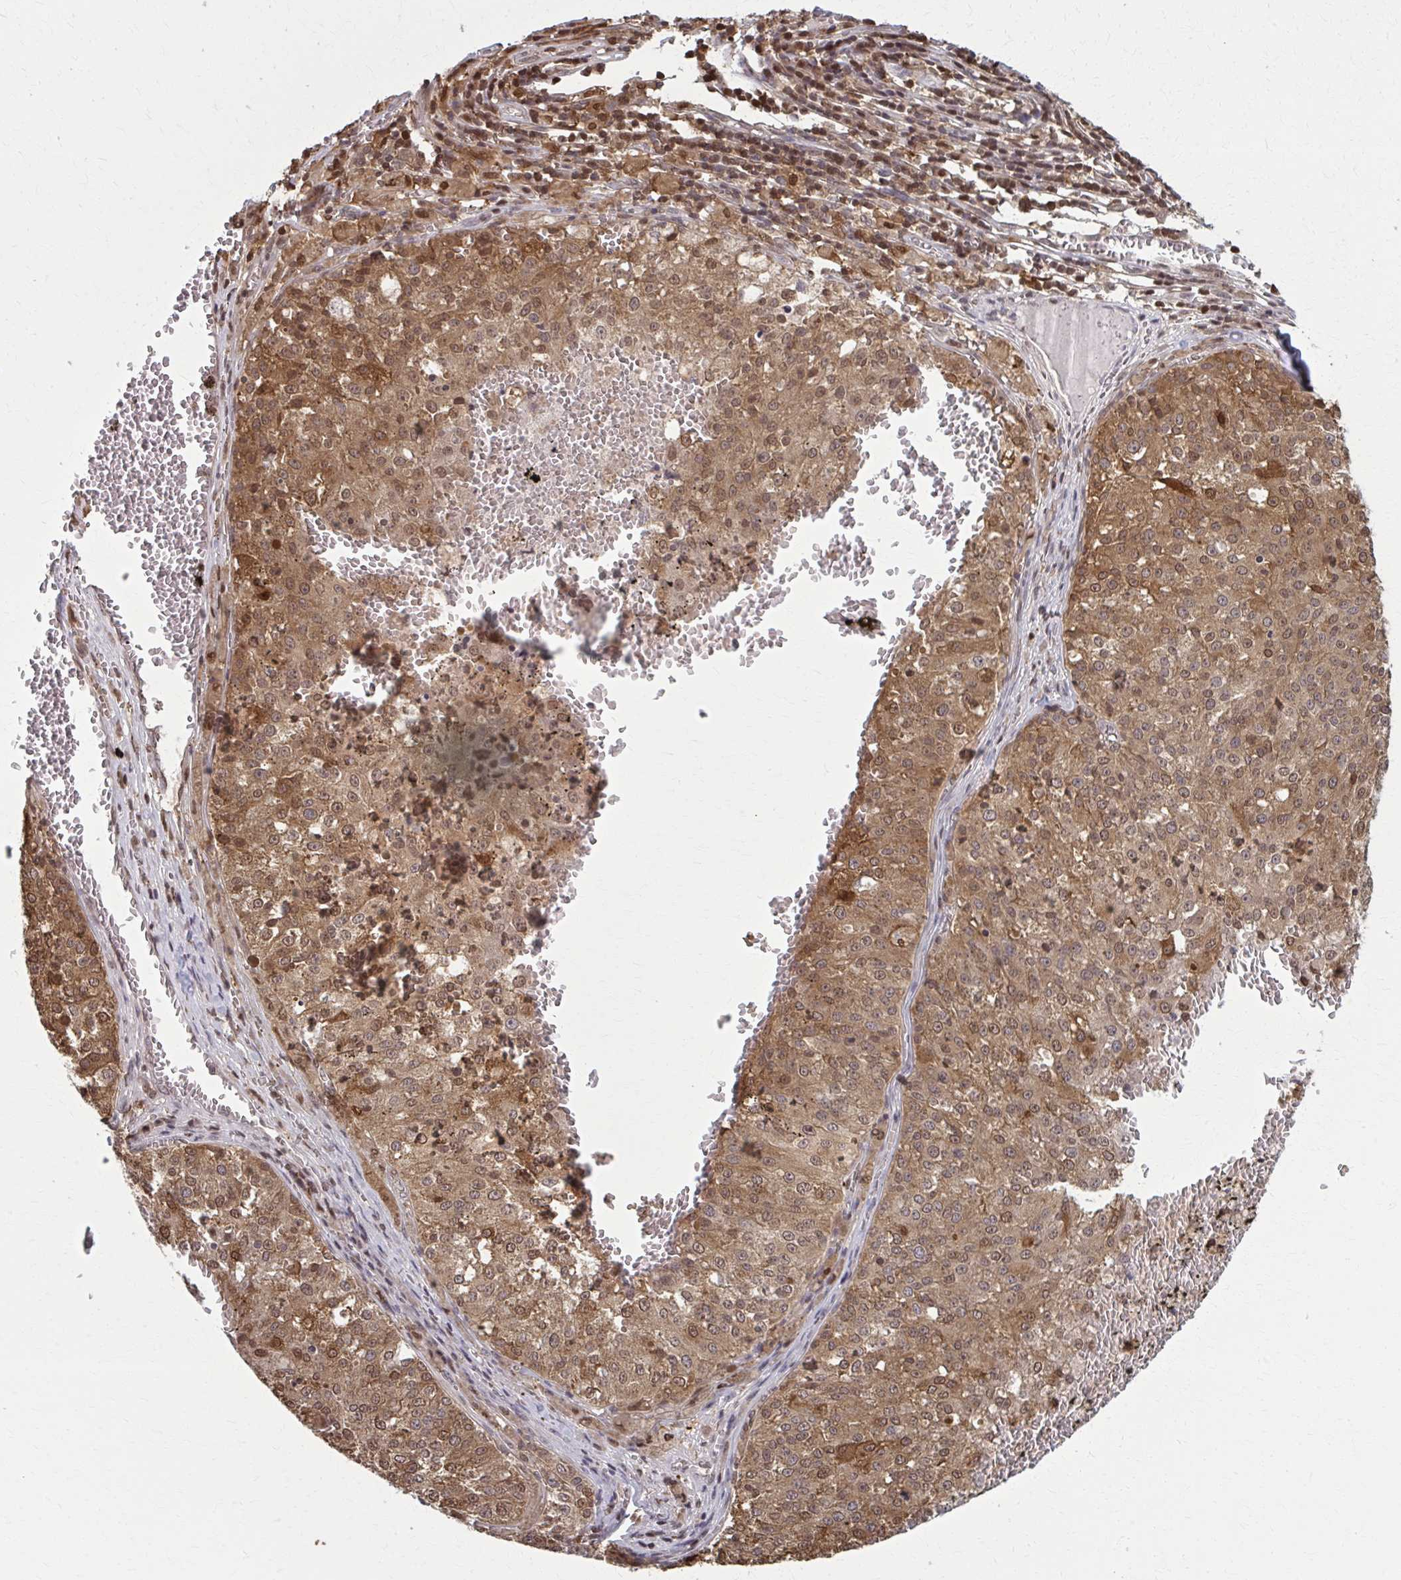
{"staining": {"intensity": "moderate", "quantity": ">75%", "location": "cytoplasmic/membranous,nuclear"}, "tissue": "melanoma", "cell_type": "Tumor cells", "image_type": "cancer", "snomed": [{"axis": "morphology", "description": "Malignant melanoma, Metastatic site"}, {"axis": "topography", "description": "Lymph node"}], "caption": "Malignant melanoma (metastatic site) stained for a protein (brown) shows moderate cytoplasmic/membranous and nuclear positive positivity in about >75% of tumor cells.", "gene": "MDH1", "patient": {"sex": "female", "age": 64}}